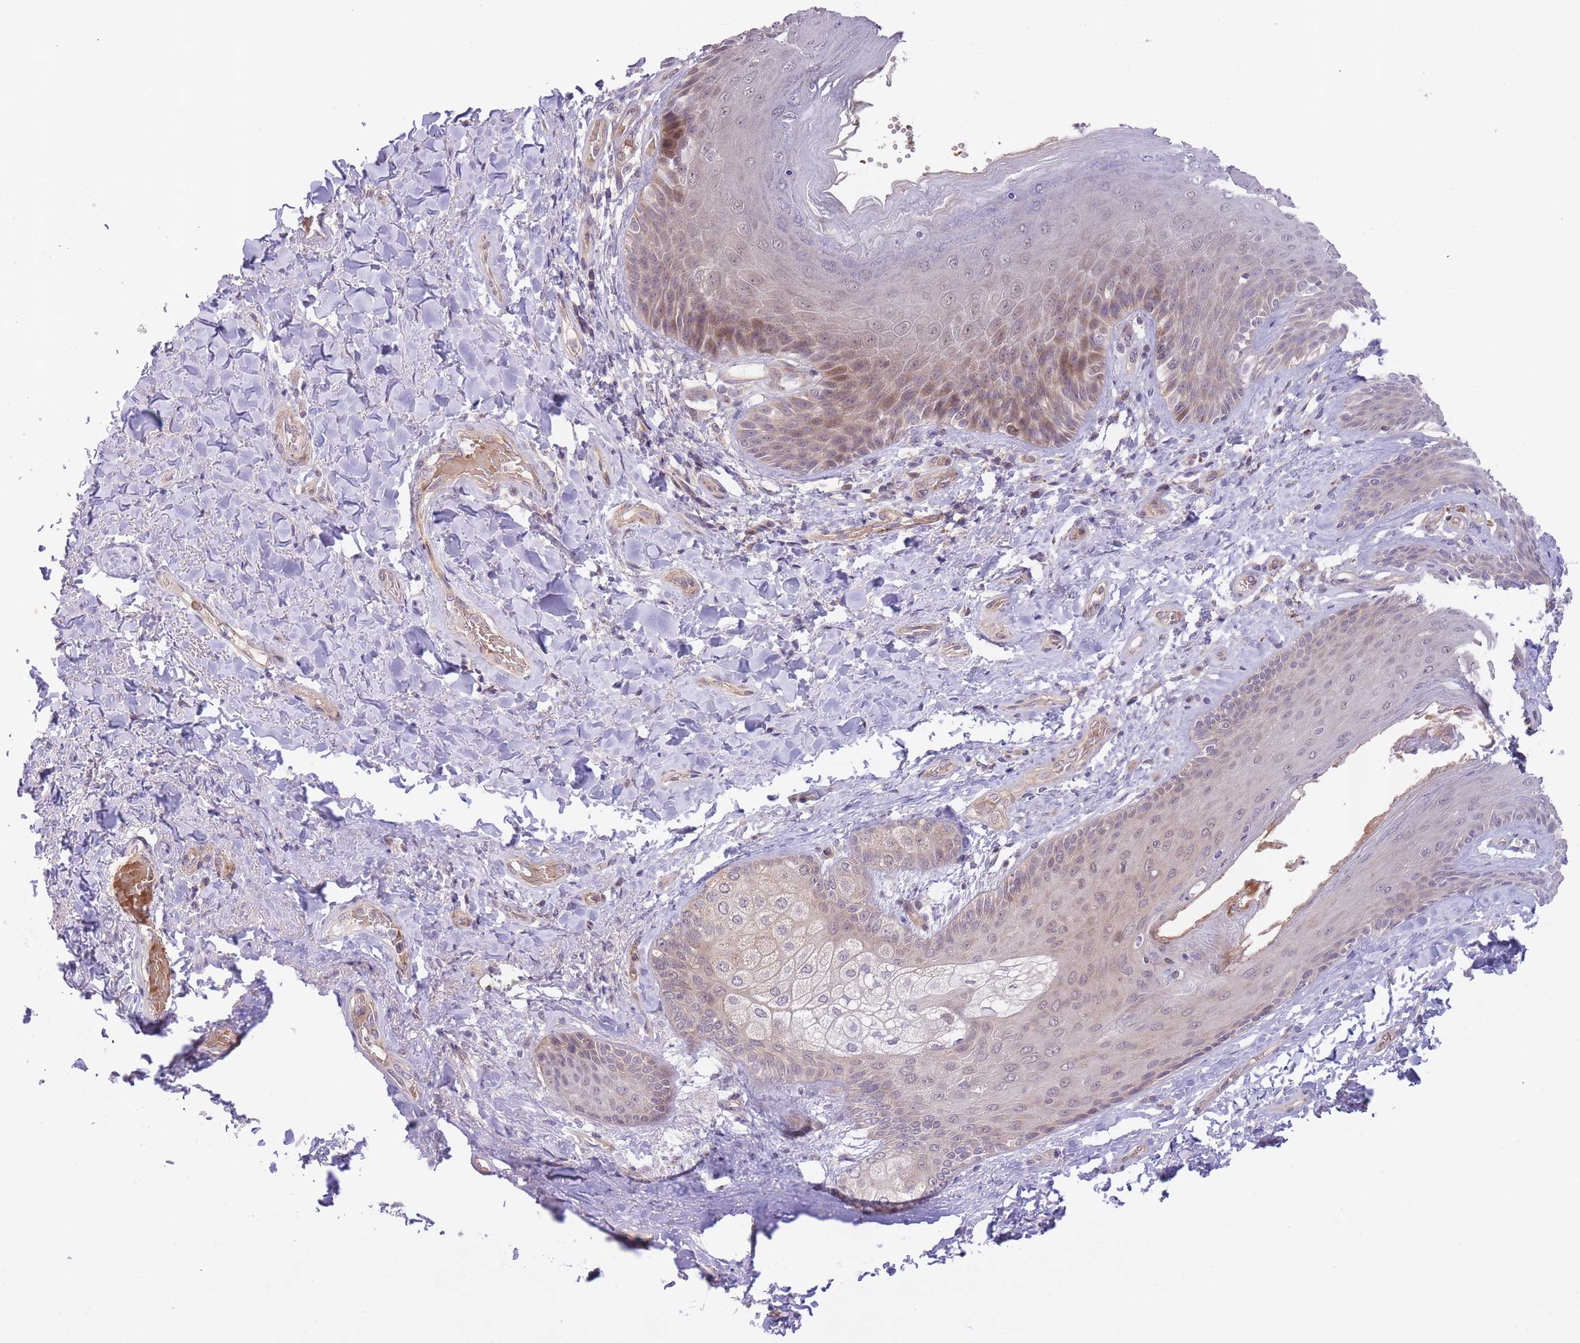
{"staining": {"intensity": "weak", "quantity": "<25%", "location": "cytoplasmic/membranous,nuclear"}, "tissue": "skin", "cell_type": "Epidermal cells", "image_type": "normal", "snomed": [{"axis": "morphology", "description": "Normal tissue, NOS"}, {"axis": "topography", "description": "Anal"}], "caption": "This is an immunohistochemistry (IHC) photomicrograph of normal human skin. There is no expression in epidermal cells.", "gene": "FUT3", "patient": {"sex": "female", "age": 89}}